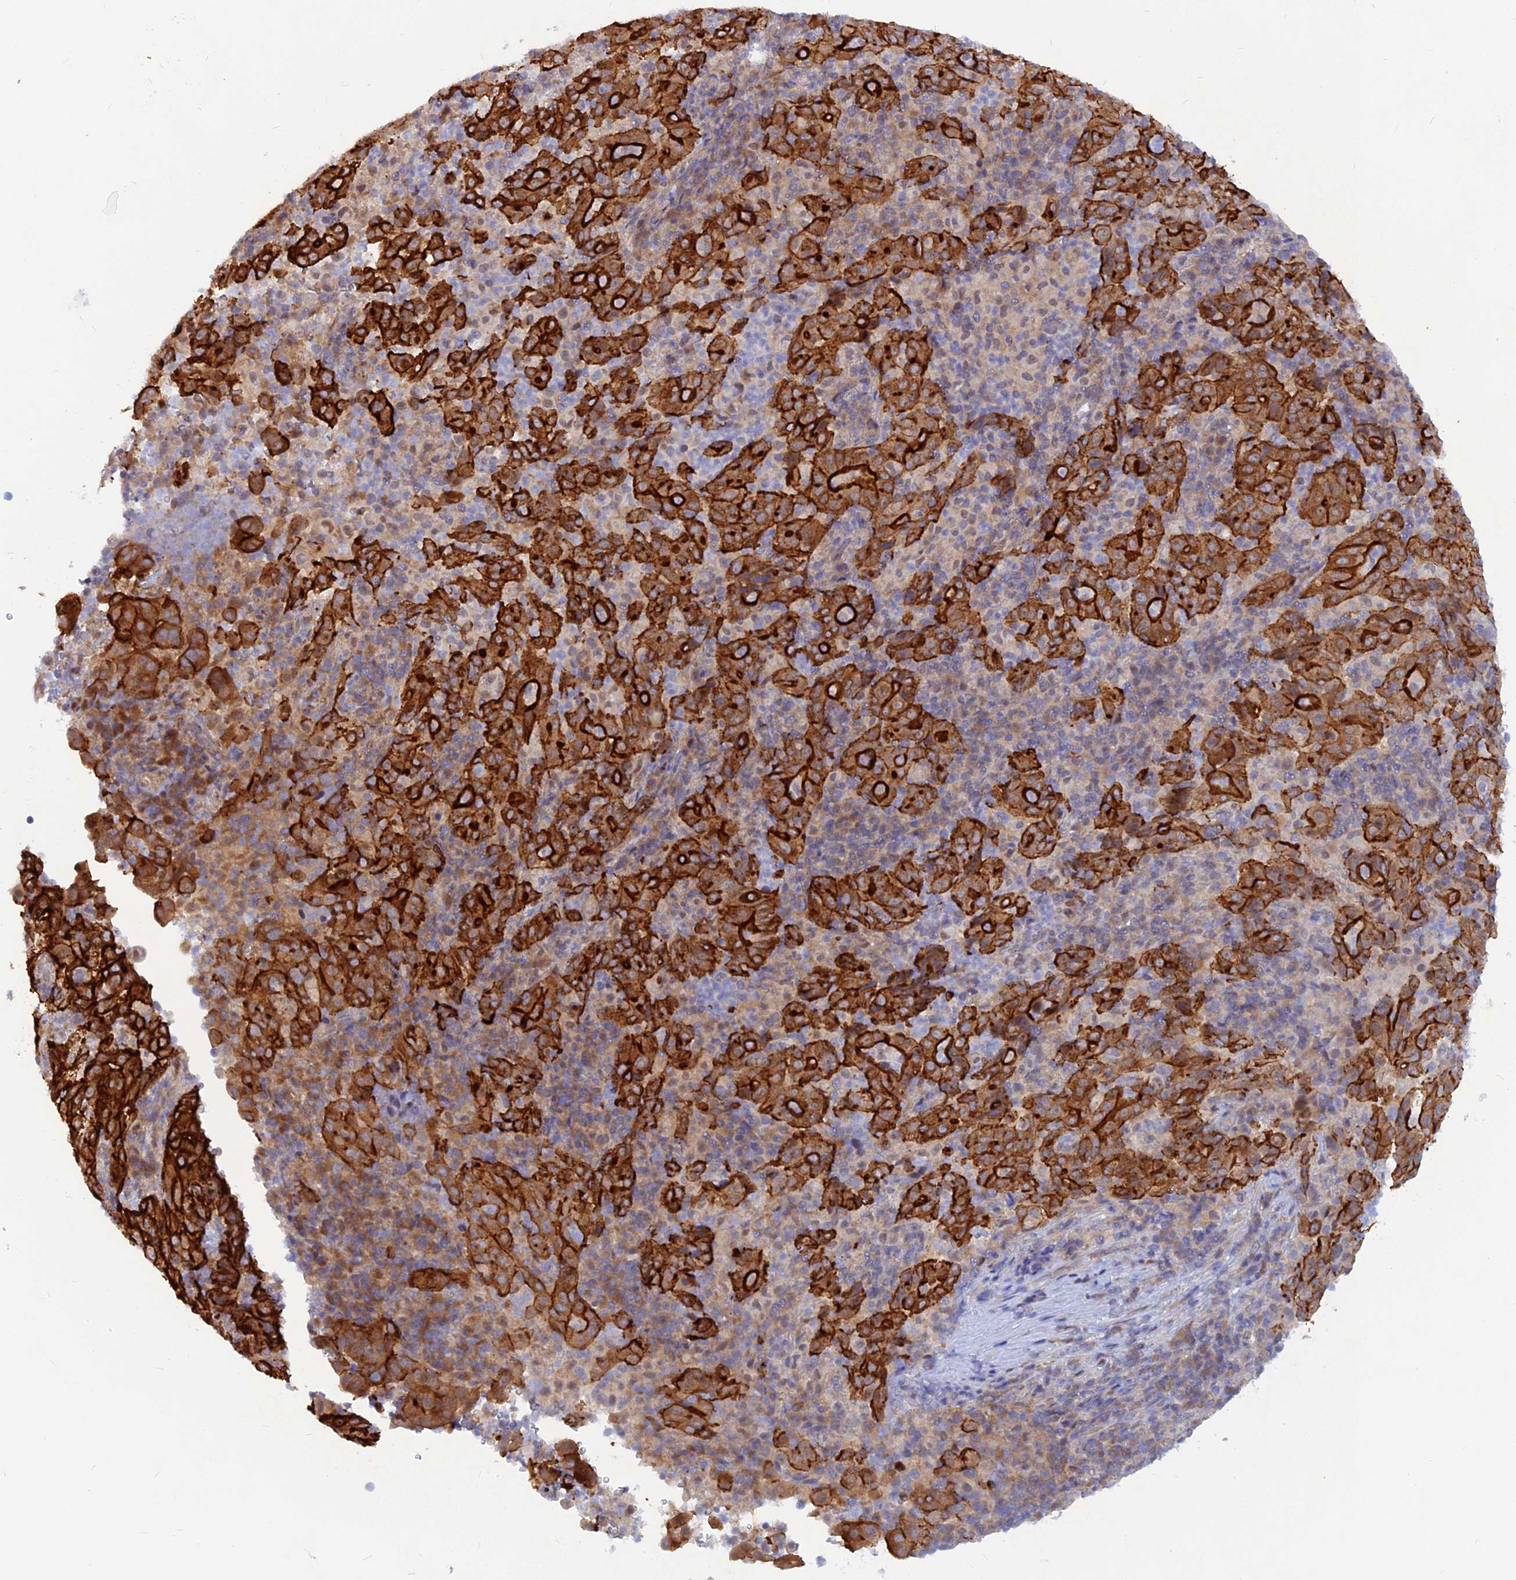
{"staining": {"intensity": "strong", "quantity": ">75%", "location": "cytoplasmic/membranous"}, "tissue": "pancreatic cancer", "cell_type": "Tumor cells", "image_type": "cancer", "snomed": [{"axis": "morphology", "description": "Adenocarcinoma, NOS"}, {"axis": "topography", "description": "Pancreas"}], "caption": "Brown immunohistochemical staining in human pancreatic cancer (adenocarcinoma) displays strong cytoplasmic/membranous expression in about >75% of tumor cells. (IHC, brightfield microscopy, high magnification).", "gene": "DNAJC16", "patient": {"sex": "male", "age": 63}}